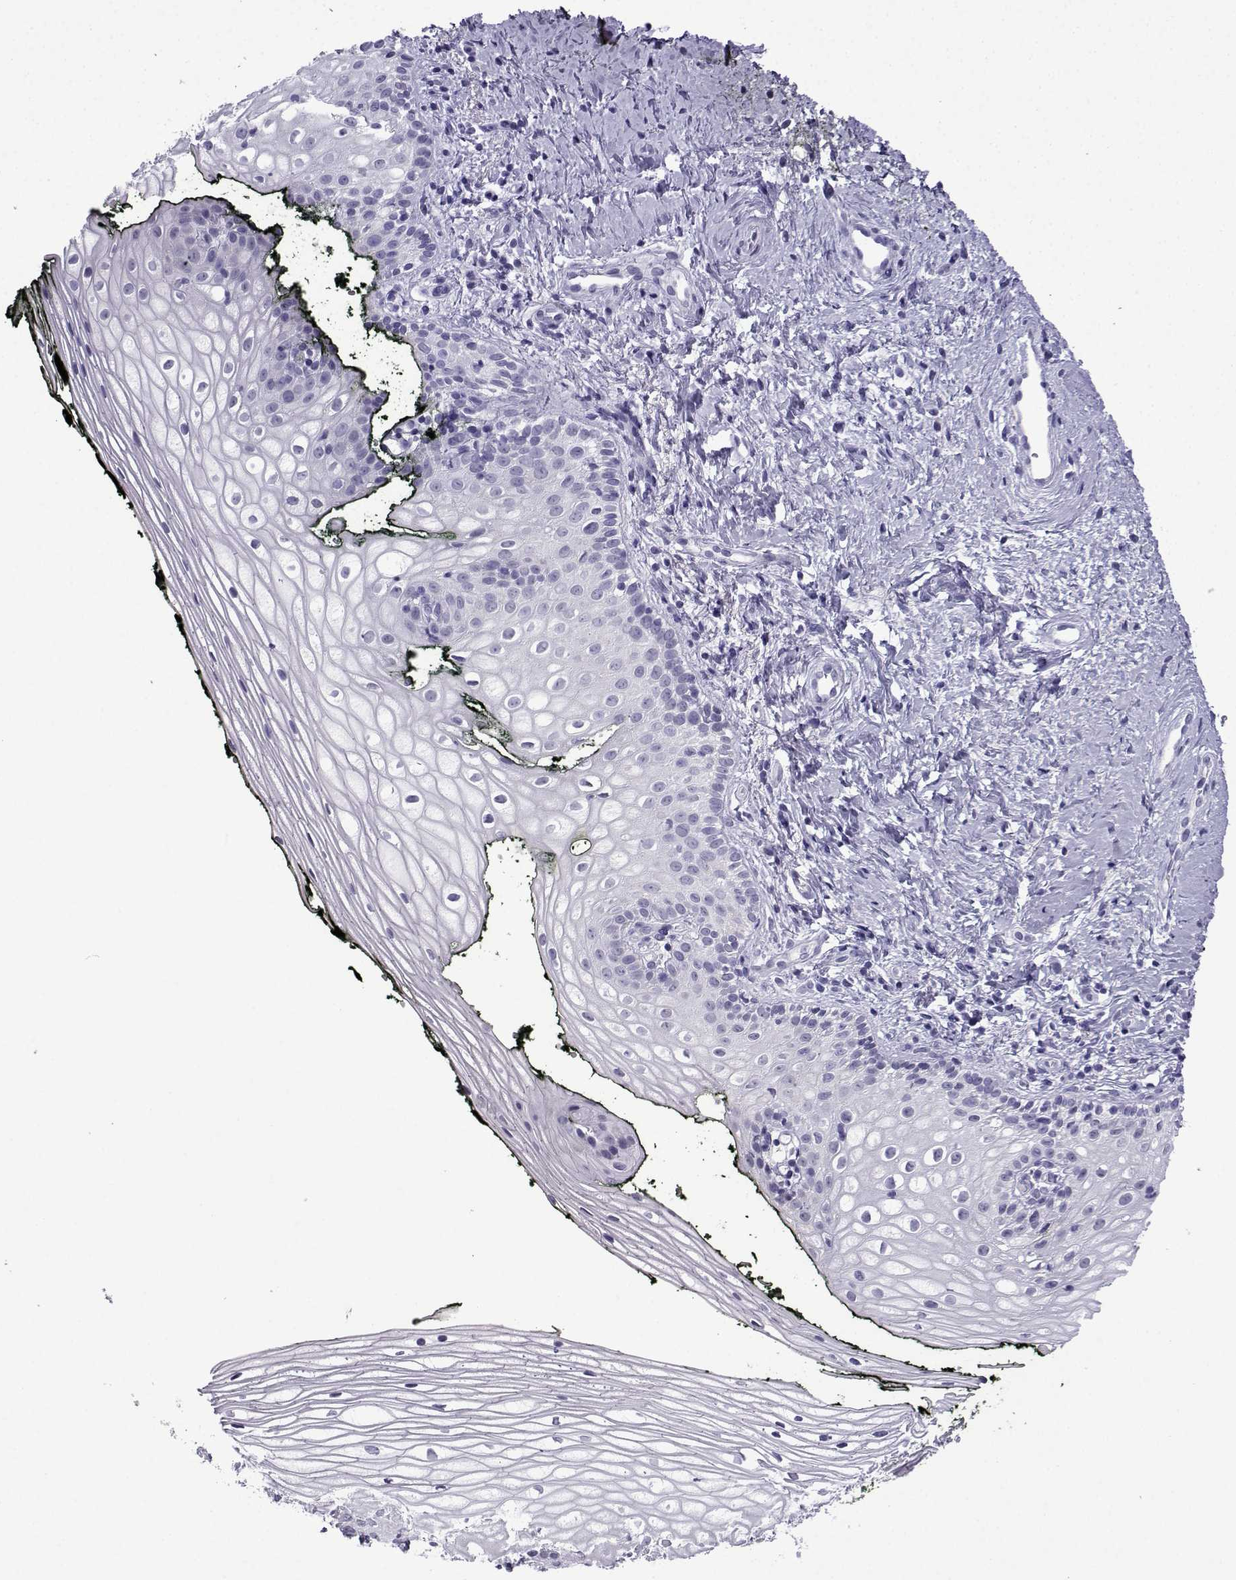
{"staining": {"intensity": "negative", "quantity": "none", "location": "none"}, "tissue": "vagina", "cell_type": "Squamous epithelial cells", "image_type": "normal", "snomed": [{"axis": "morphology", "description": "Normal tissue, NOS"}, {"axis": "topography", "description": "Vagina"}], "caption": "DAB immunohistochemical staining of benign vagina demonstrates no significant expression in squamous epithelial cells.", "gene": "ACRBP", "patient": {"sex": "female", "age": 47}}